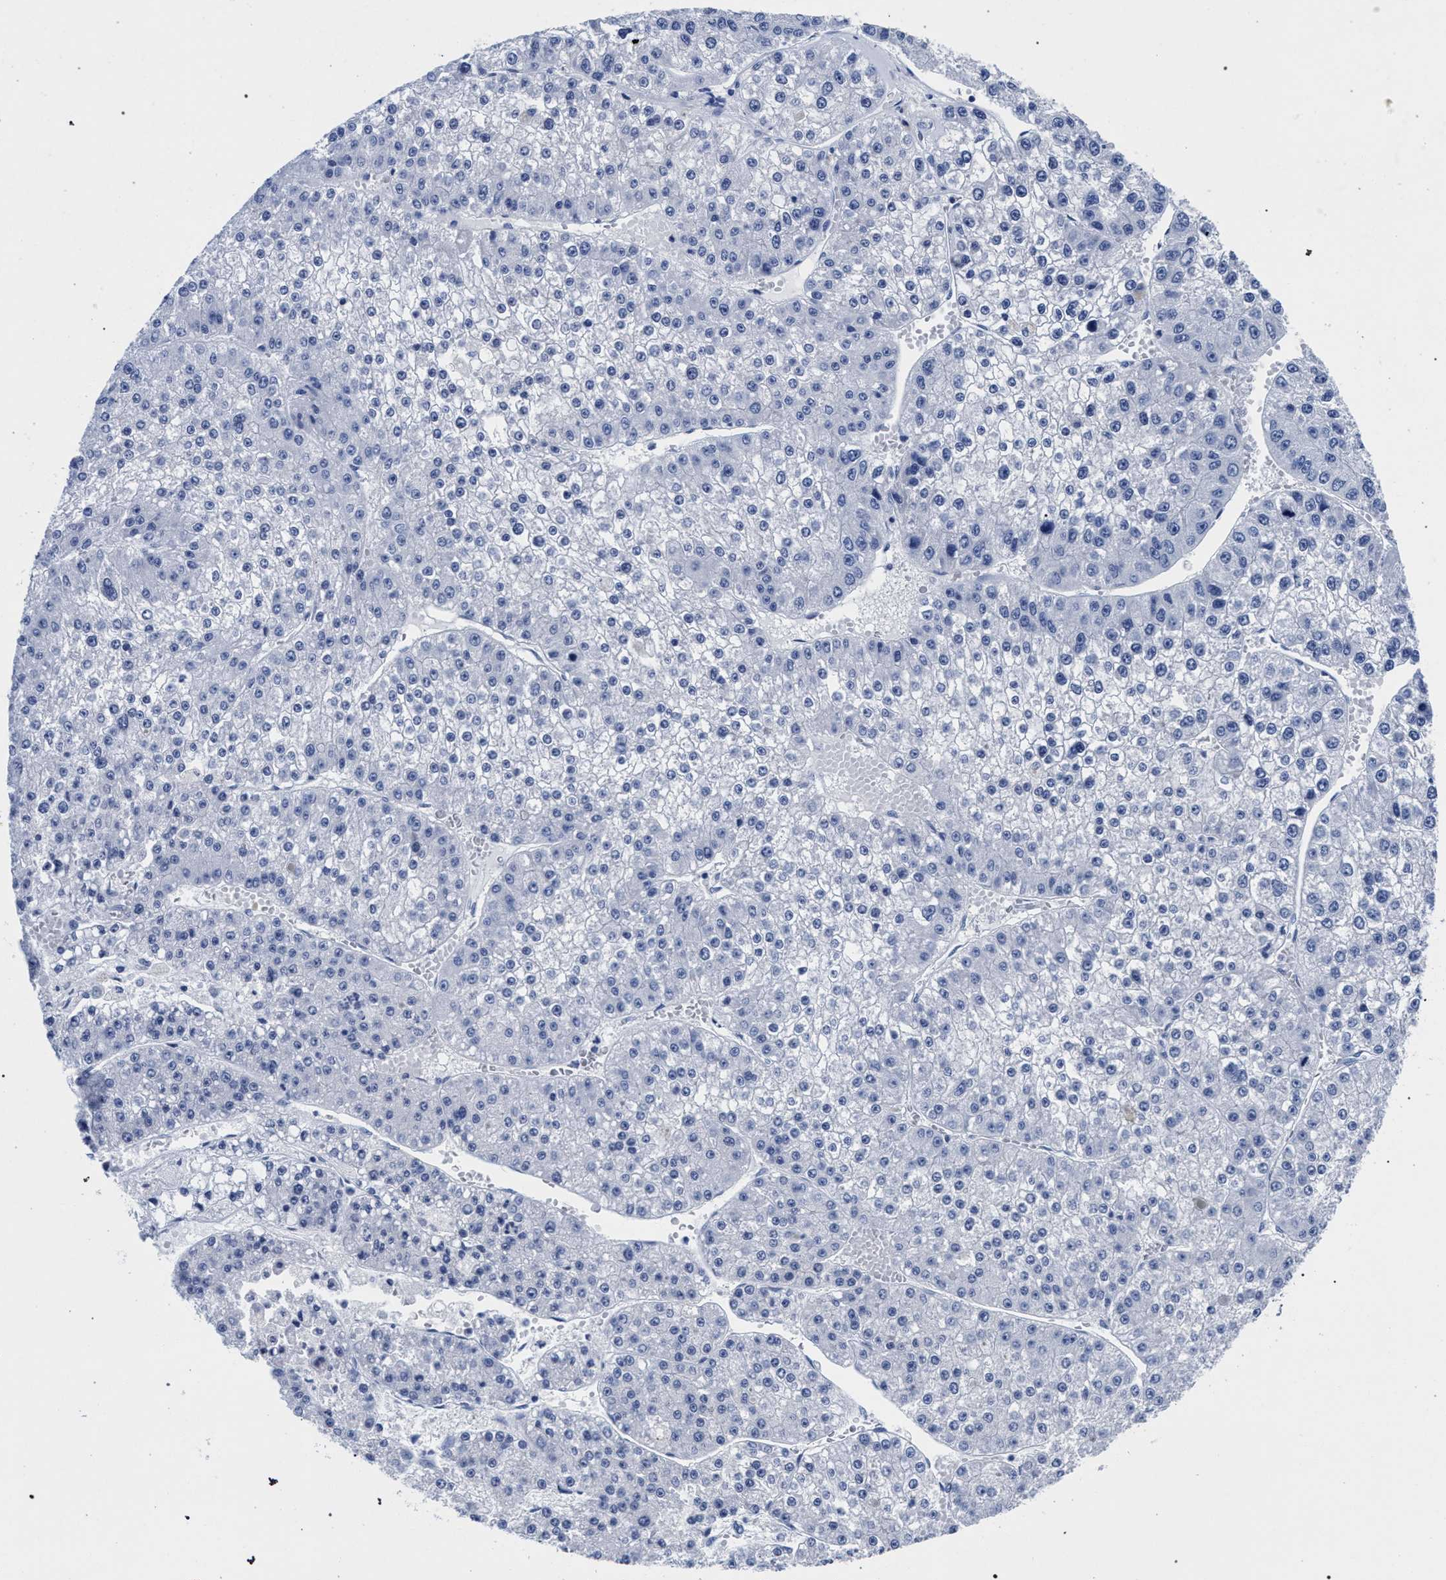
{"staining": {"intensity": "negative", "quantity": "none", "location": "none"}, "tissue": "liver cancer", "cell_type": "Tumor cells", "image_type": "cancer", "snomed": [{"axis": "morphology", "description": "Carcinoma, Hepatocellular, NOS"}, {"axis": "topography", "description": "Liver"}], "caption": "Tumor cells show no significant protein positivity in hepatocellular carcinoma (liver). The staining was performed using DAB (3,3'-diaminobenzidine) to visualize the protein expression in brown, while the nuclei were stained in blue with hematoxylin (Magnification: 20x).", "gene": "AKAP4", "patient": {"sex": "female", "age": 73}}